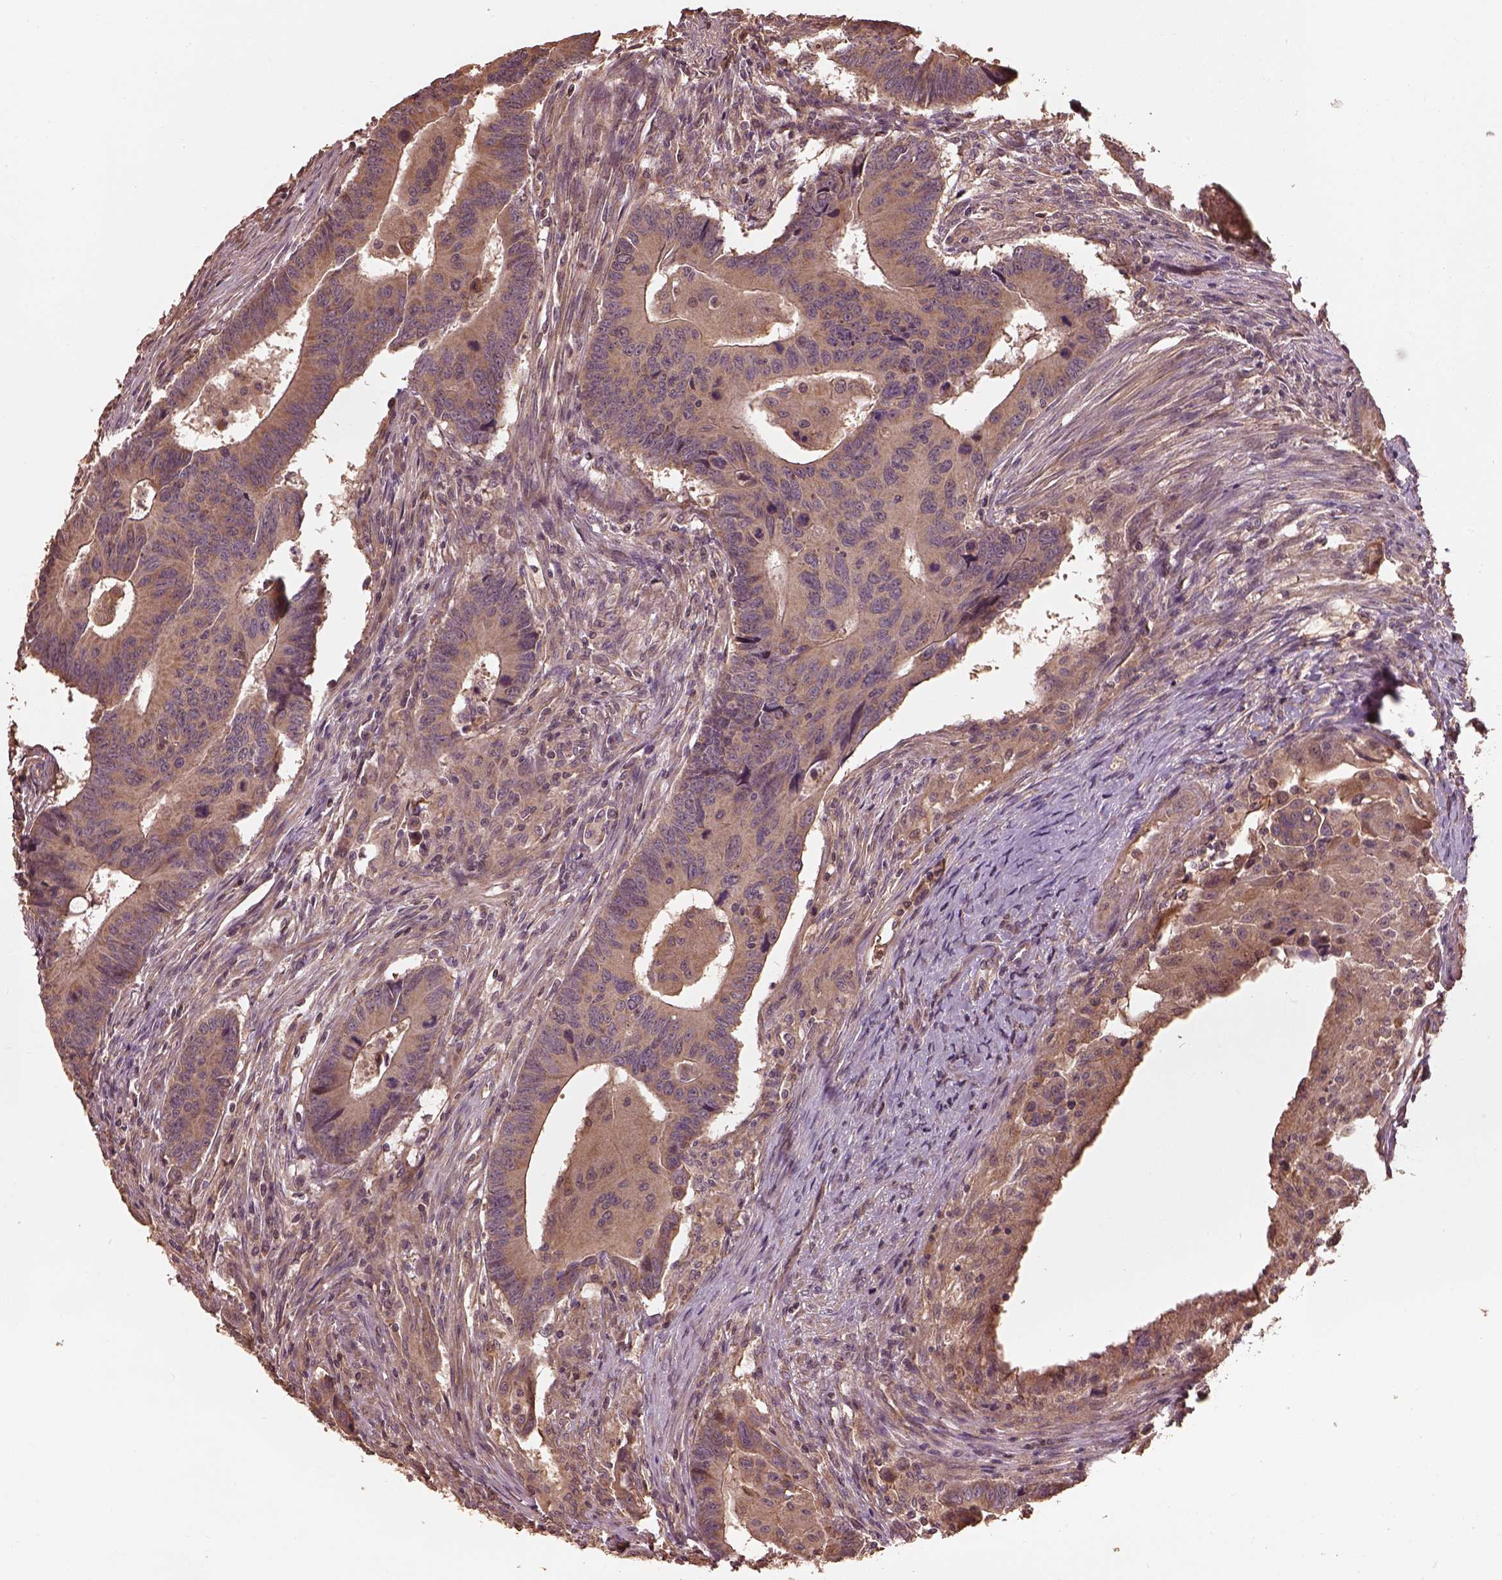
{"staining": {"intensity": "moderate", "quantity": ">75%", "location": "cytoplasmic/membranous"}, "tissue": "colorectal cancer", "cell_type": "Tumor cells", "image_type": "cancer", "snomed": [{"axis": "morphology", "description": "Adenocarcinoma, NOS"}, {"axis": "topography", "description": "Rectum"}], "caption": "Brown immunohistochemical staining in adenocarcinoma (colorectal) shows moderate cytoplasmic/membranous positivity in about >75% of tumor cells. Nuclei are stained in blue.", "gene": "METTL4", "patient": {"sex": "male", "age": 67}}